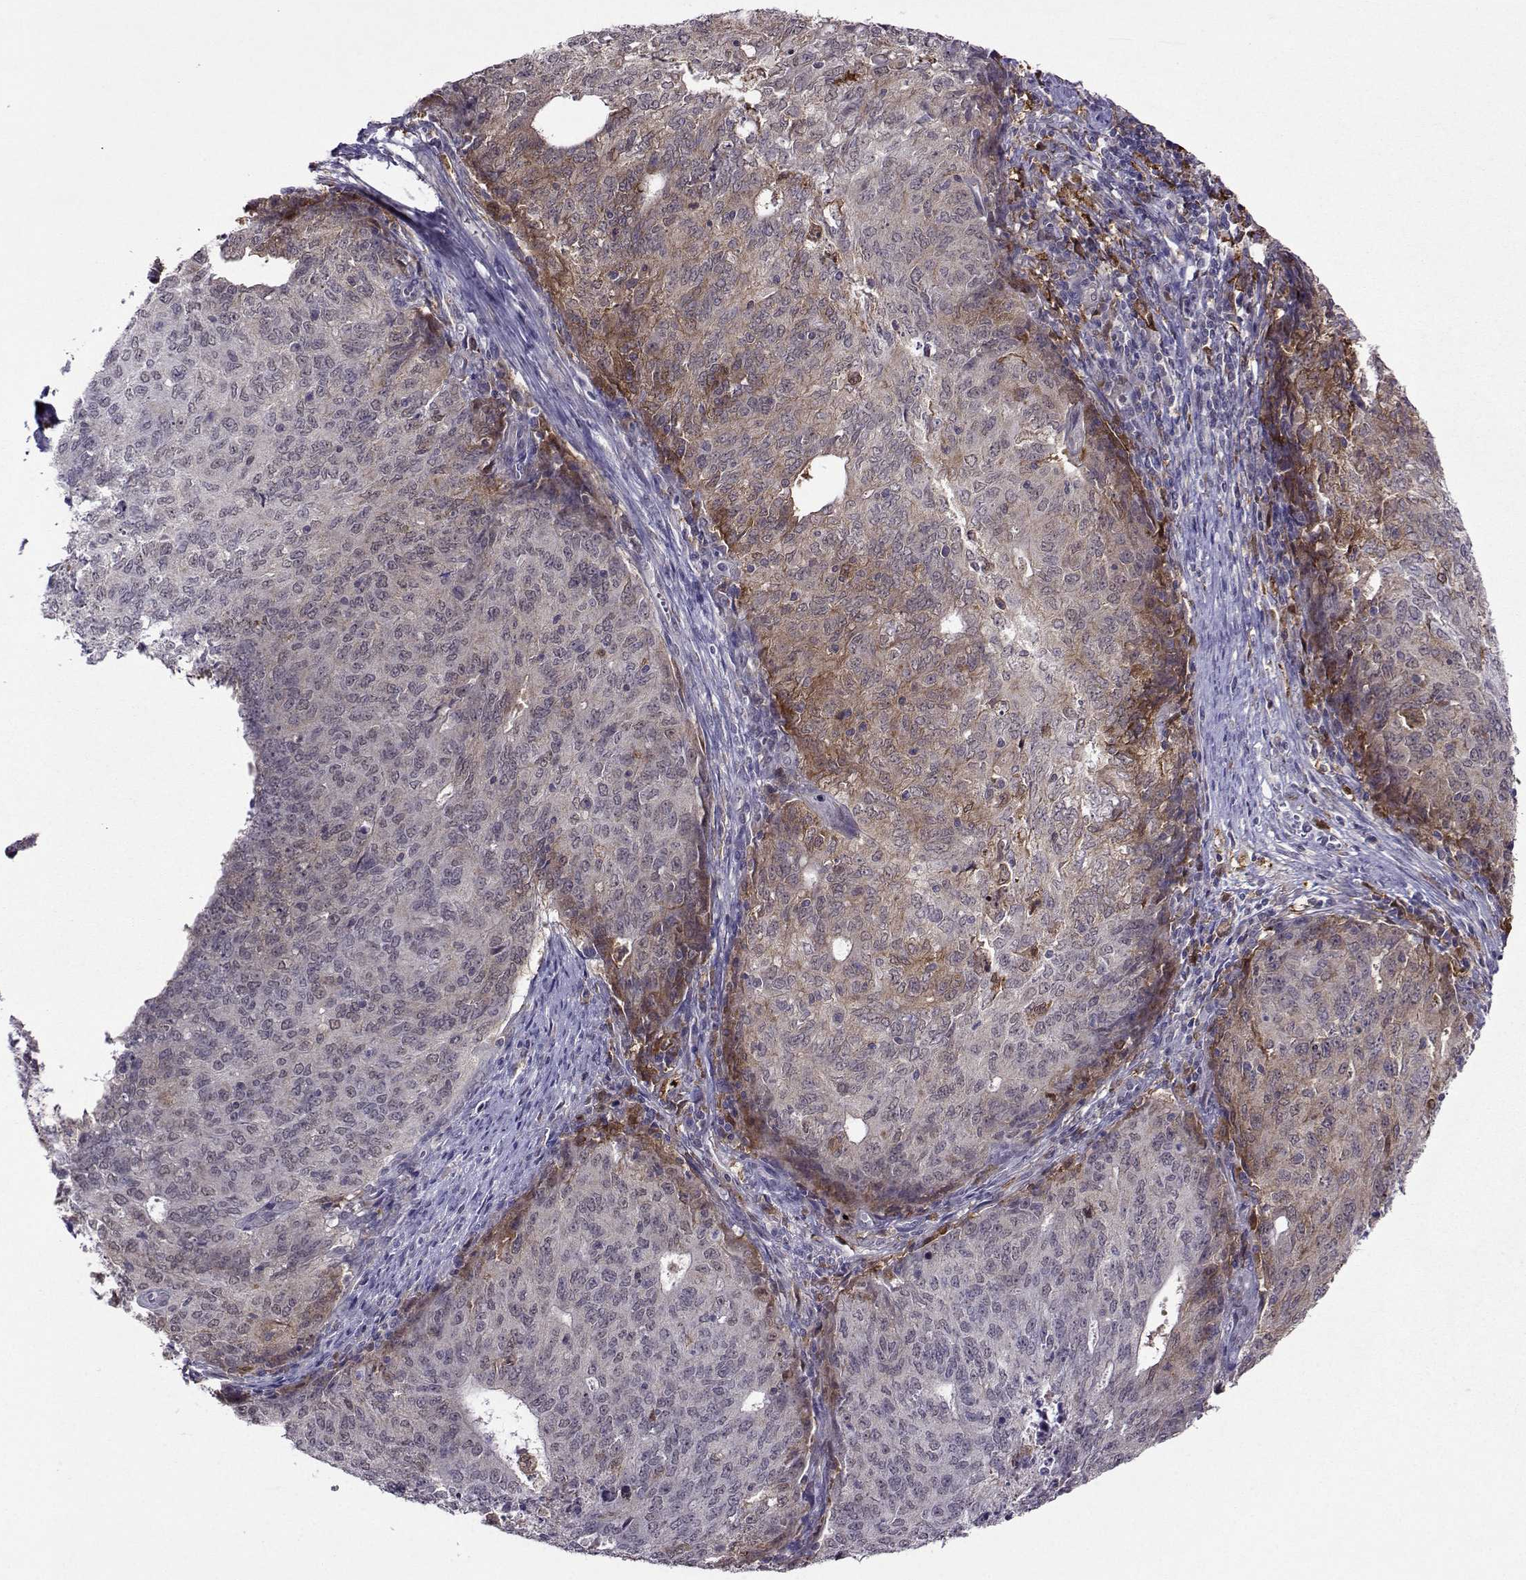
{"staining": {"intensity": "moderate", "quantity": "<25%", "location": "cytoplasmic/membranous"}, "tissue": "endometrial cancer", "cell_type": "Tumor cells", "image_type": "cancer", "snomed": [{"axis": "morphology", "description": "Adenocarcinoma, NOS"}, {"axis": "topography", "description": "Endometrium"}], "caption": "Immunohistochemistry (IHC) image of human adenocarcinoma (endometrial) stained for a protein (brown), which displays low levels of moderate cytoplasmic/membranous staining in about <25% of tumor cells.", "gene": "DDX20", "patient": {"sex": "female", "age": 82}}